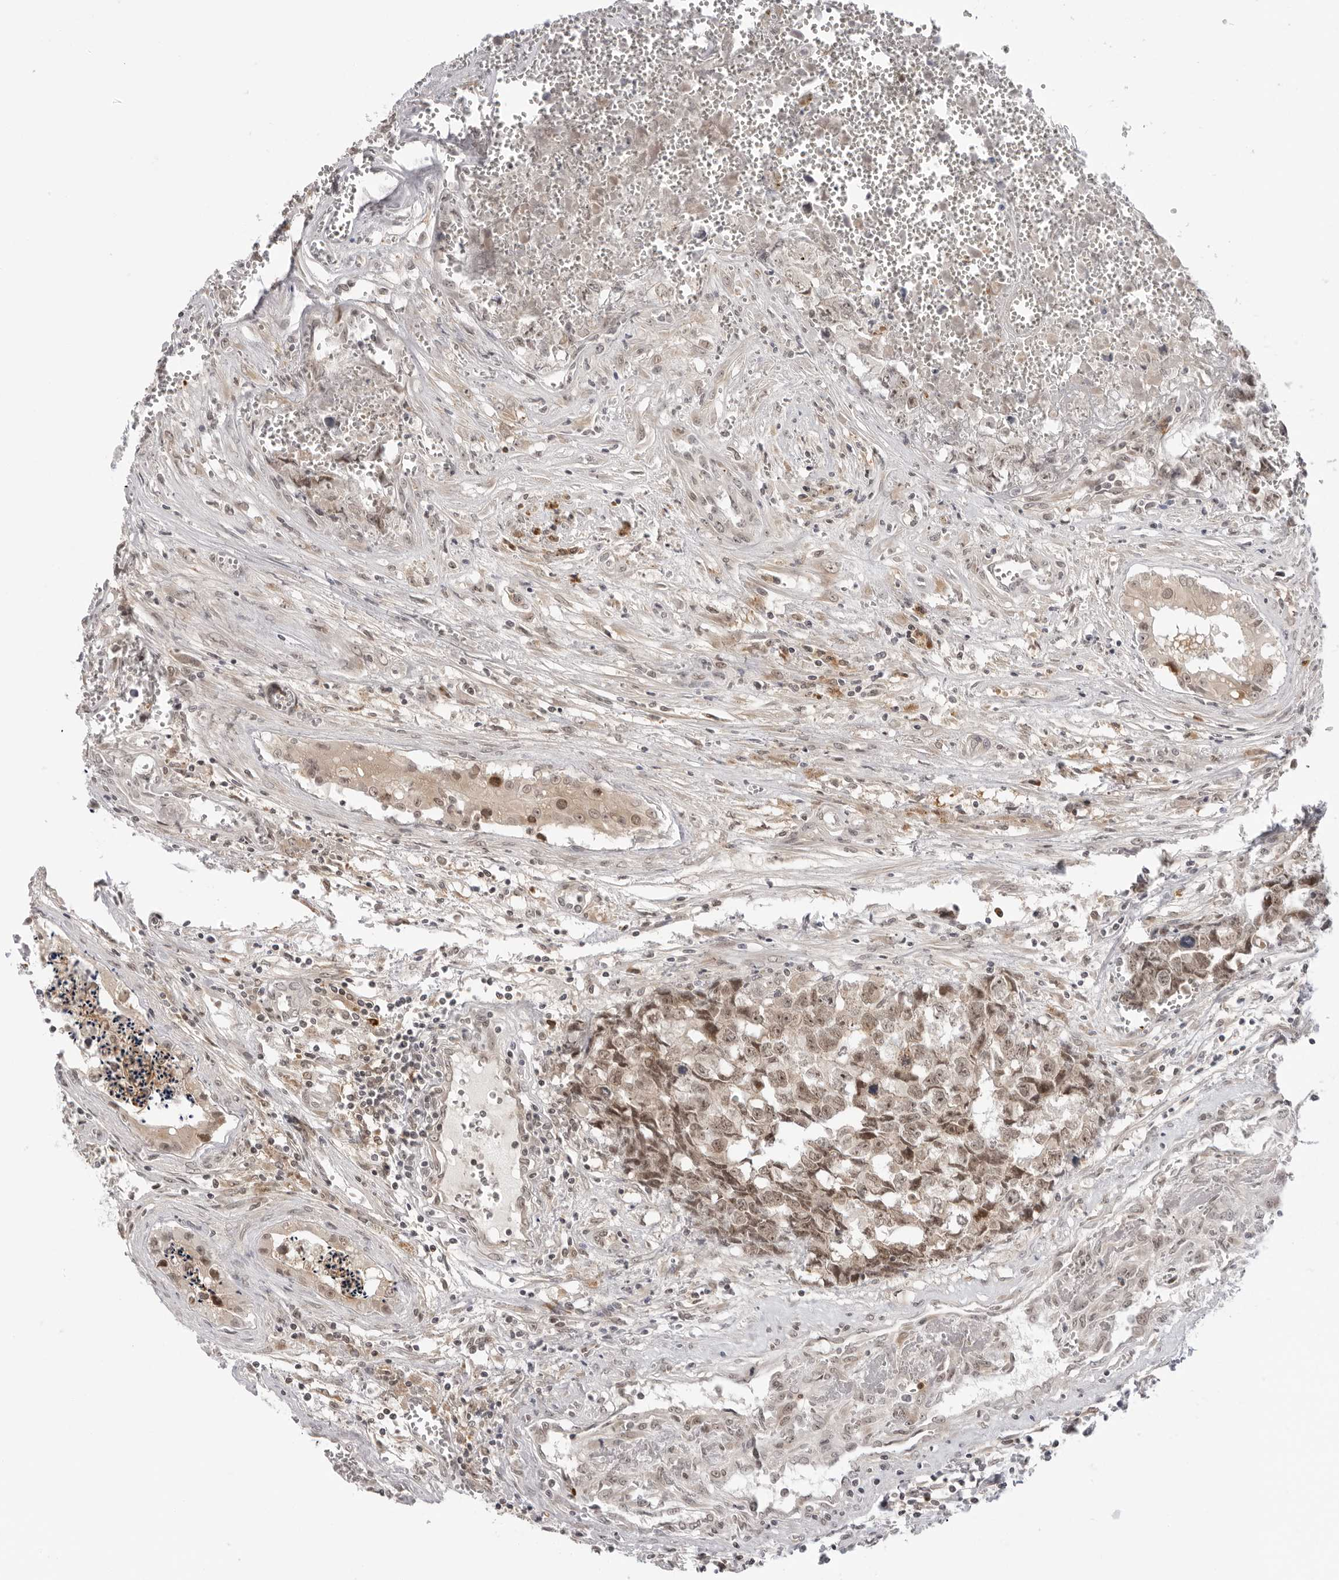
{"staining": {"intensity": "weak", "quantity": ">75%", "location": "nuclear"}, "tissue": "testis cancer", "cell_type": "Tumor cells", "image_type": "cancer", "snomed": [{"axis": "morphology", "description": "Carcinoma, Embryonal, NOS"}, {"axis": "topography", "description": "Testis"}], "caption": "This is an image of IHC staining of testis cancer (embryonal carcinoma), which shows weak staining in the nuclear of tumor cells.", "gene": "SUGCT", "patient": {"sex": "male", "age": 31}}